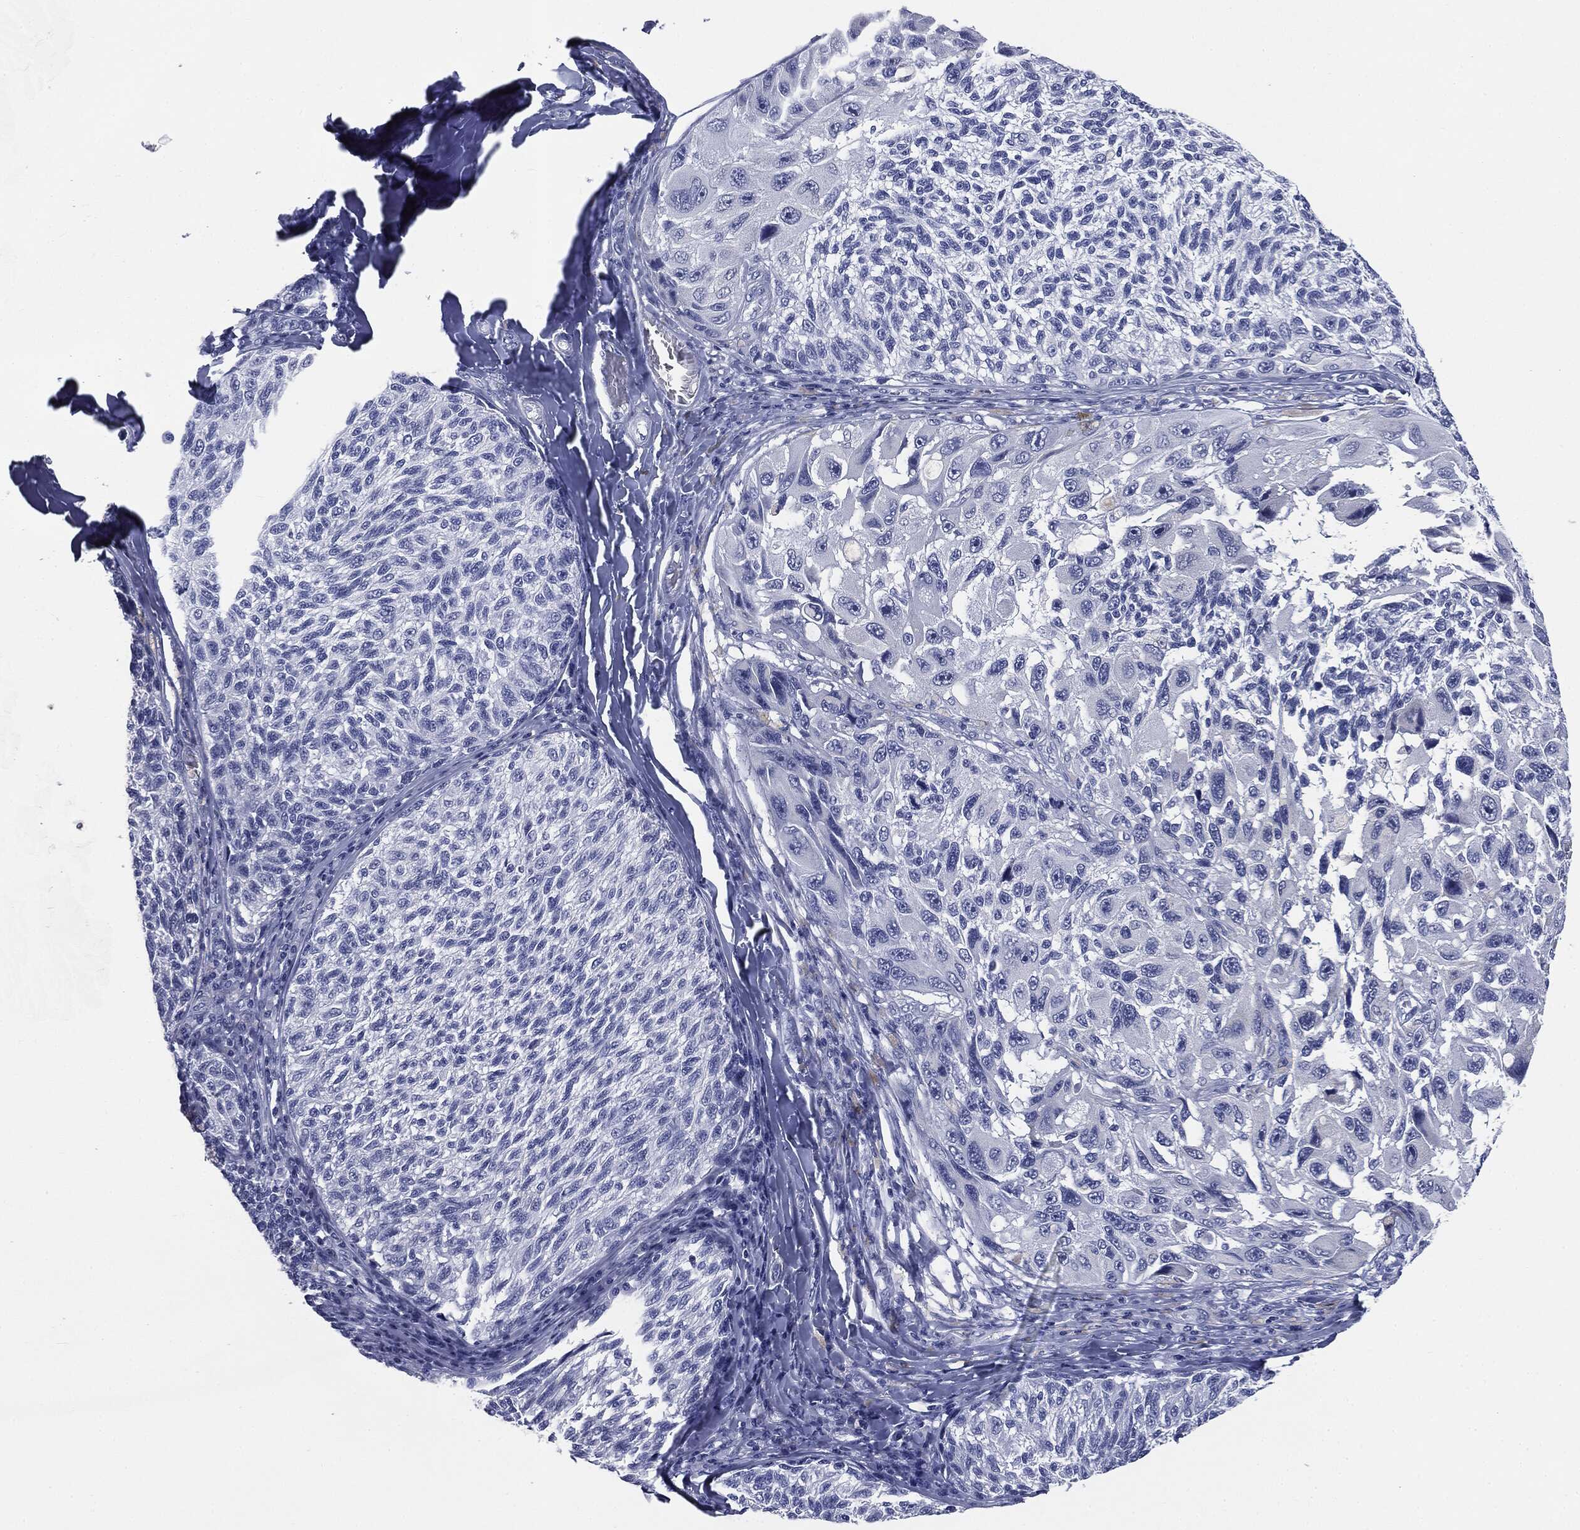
{"staining": {"intensity": "negative", "quantity": "none", "location": "none"}, "tissue": "melanoma", "cell_type": "Tumor cells", "image_type": "cancer", "snomed": [{"axis": "morphology", "description": "Malignant melanoma, NOS"}, {"axis": "topography", "description": "Skin"}], "caption": "A high-resolution micrograph shows immunohistochemistry (IHC) staining of melanoma, which reveals no significant expression in tumor cells.", "gene": "ATP2A1", "patient": {"sex": "female", "age": 73}}